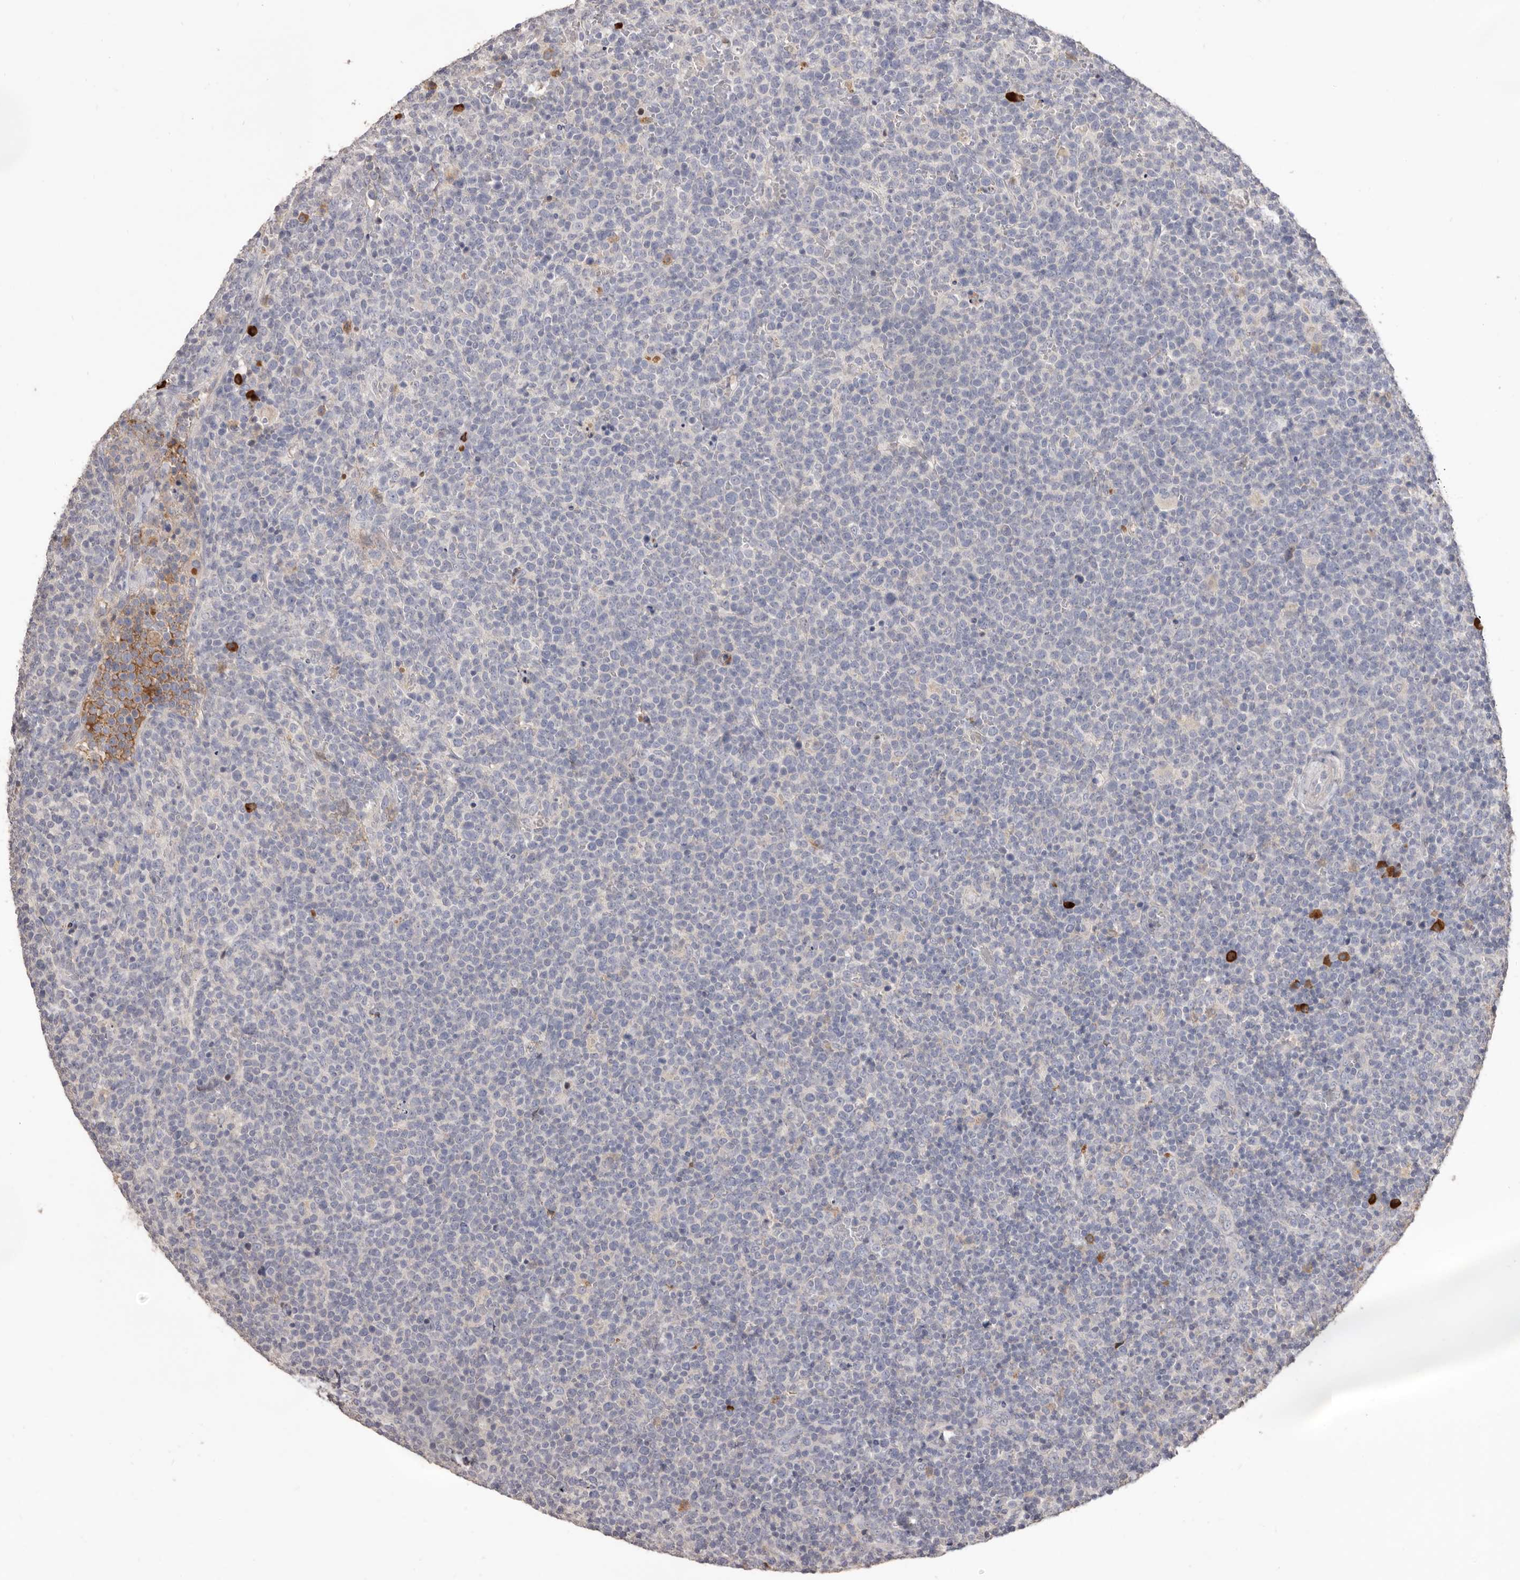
{"staining": {"intensity": "negative", "quantity": "none", "location": "none"}, "tissue": "lymphoma", "cell_type": "Tumor cells", "image_type": "cancer", "snomed": [{"axis": "morphology", "description": "Malignant lymphoma, non-Hodgkin's type, High grade"}, {"axis": "topography", "description": "Lymph node"}], "caption": "This micrograph is of lymphoma stained with immunohistochemistry to label a protein in brown with the nuclei are counter-stained blue. There is no staining in tumor cells.", "gene": "HCAR2", "patient": {"sex": "male", "age": 61}}